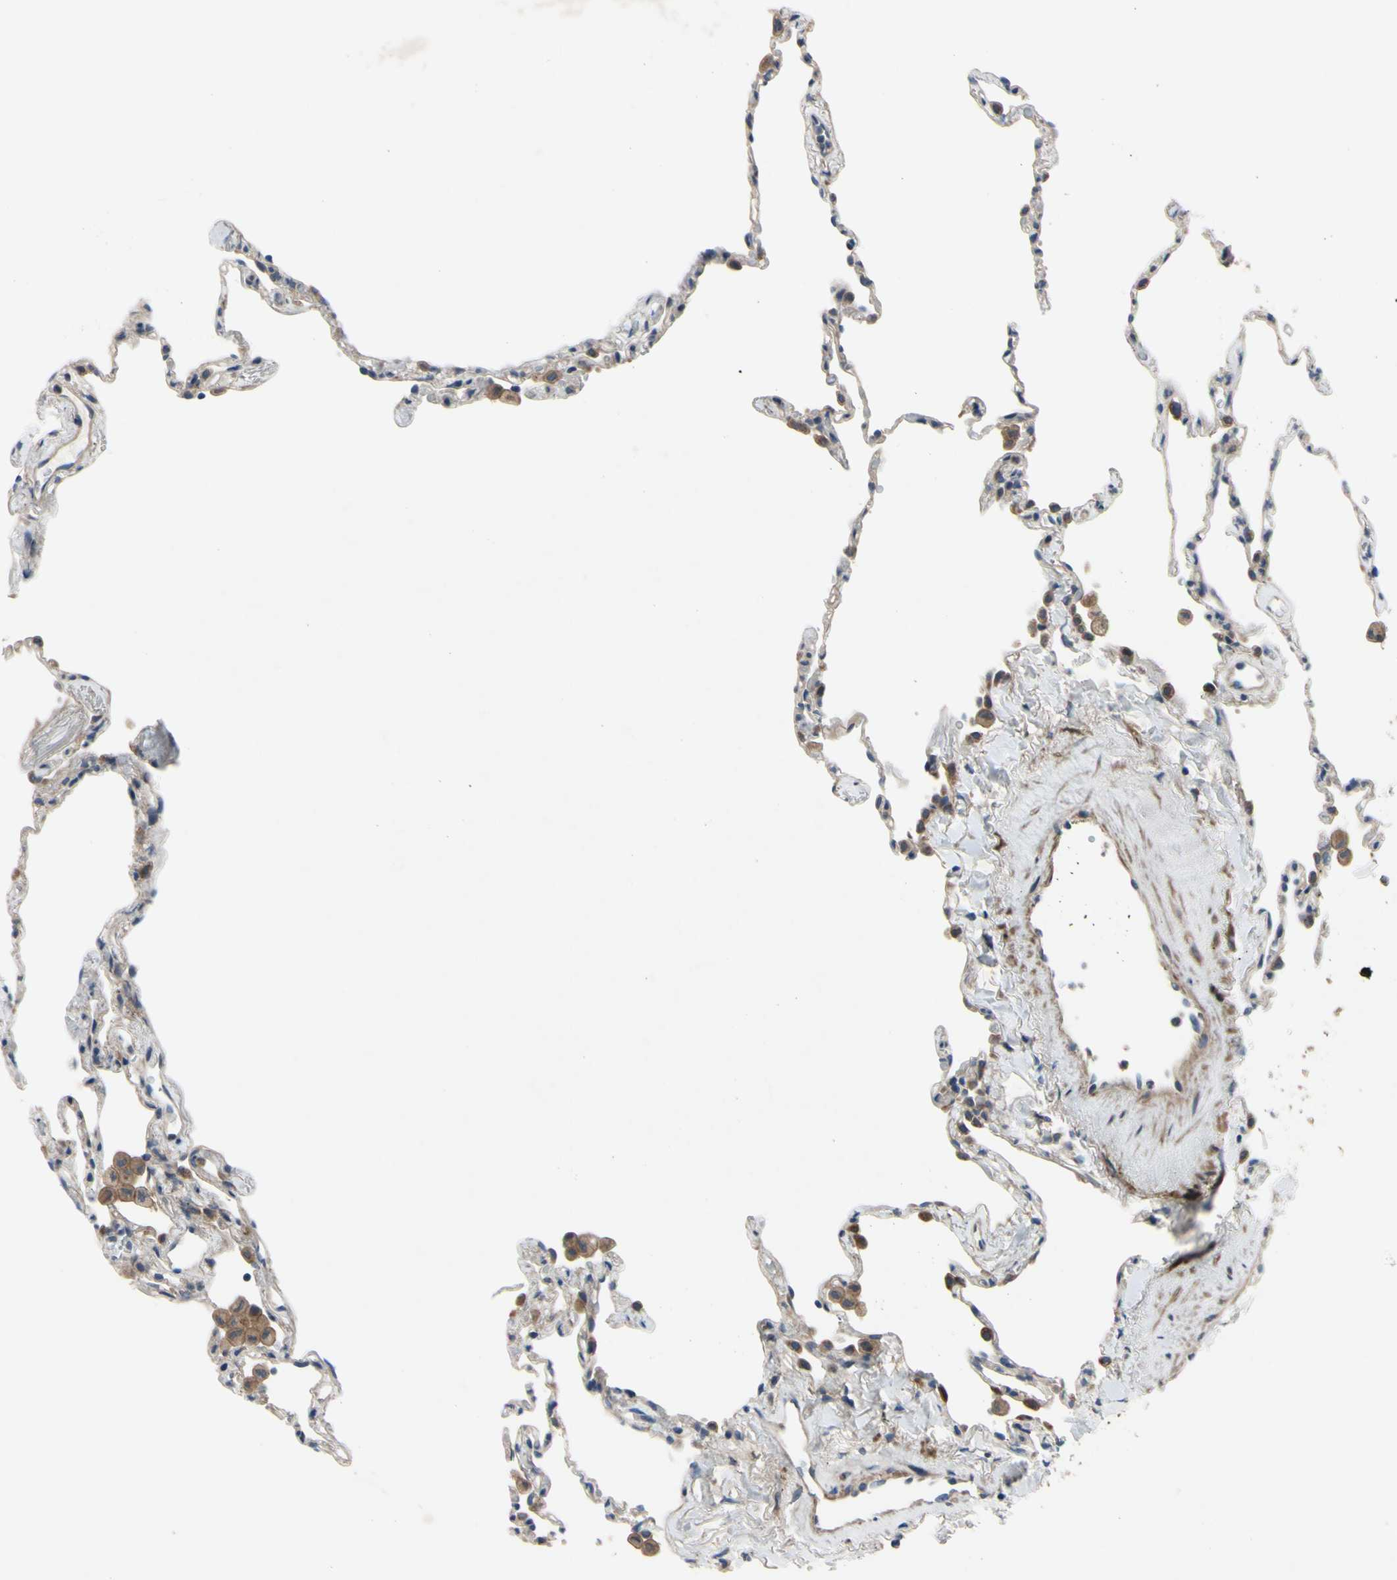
{"staining": {"intensity": "weak", "quantity": "<25%", "location": "cytoplasmic/membranous"}, "tissue": "lung", "cell_type": "Alveolar cells", "image_type": "normal", "snomed": [{"axis": "morphology", "description": "Normal tissue, NOS"}, {"axis": "topography", "description": "Lung"}], "caption": "Immunohistochemical staining of unremarkable human lung shows no significant expression in alveolar cells. (DAB immunohistochemistry (IHC), high magnification).", "gene": "SVIL", "patient": {"sex": "male", "age": 59}}